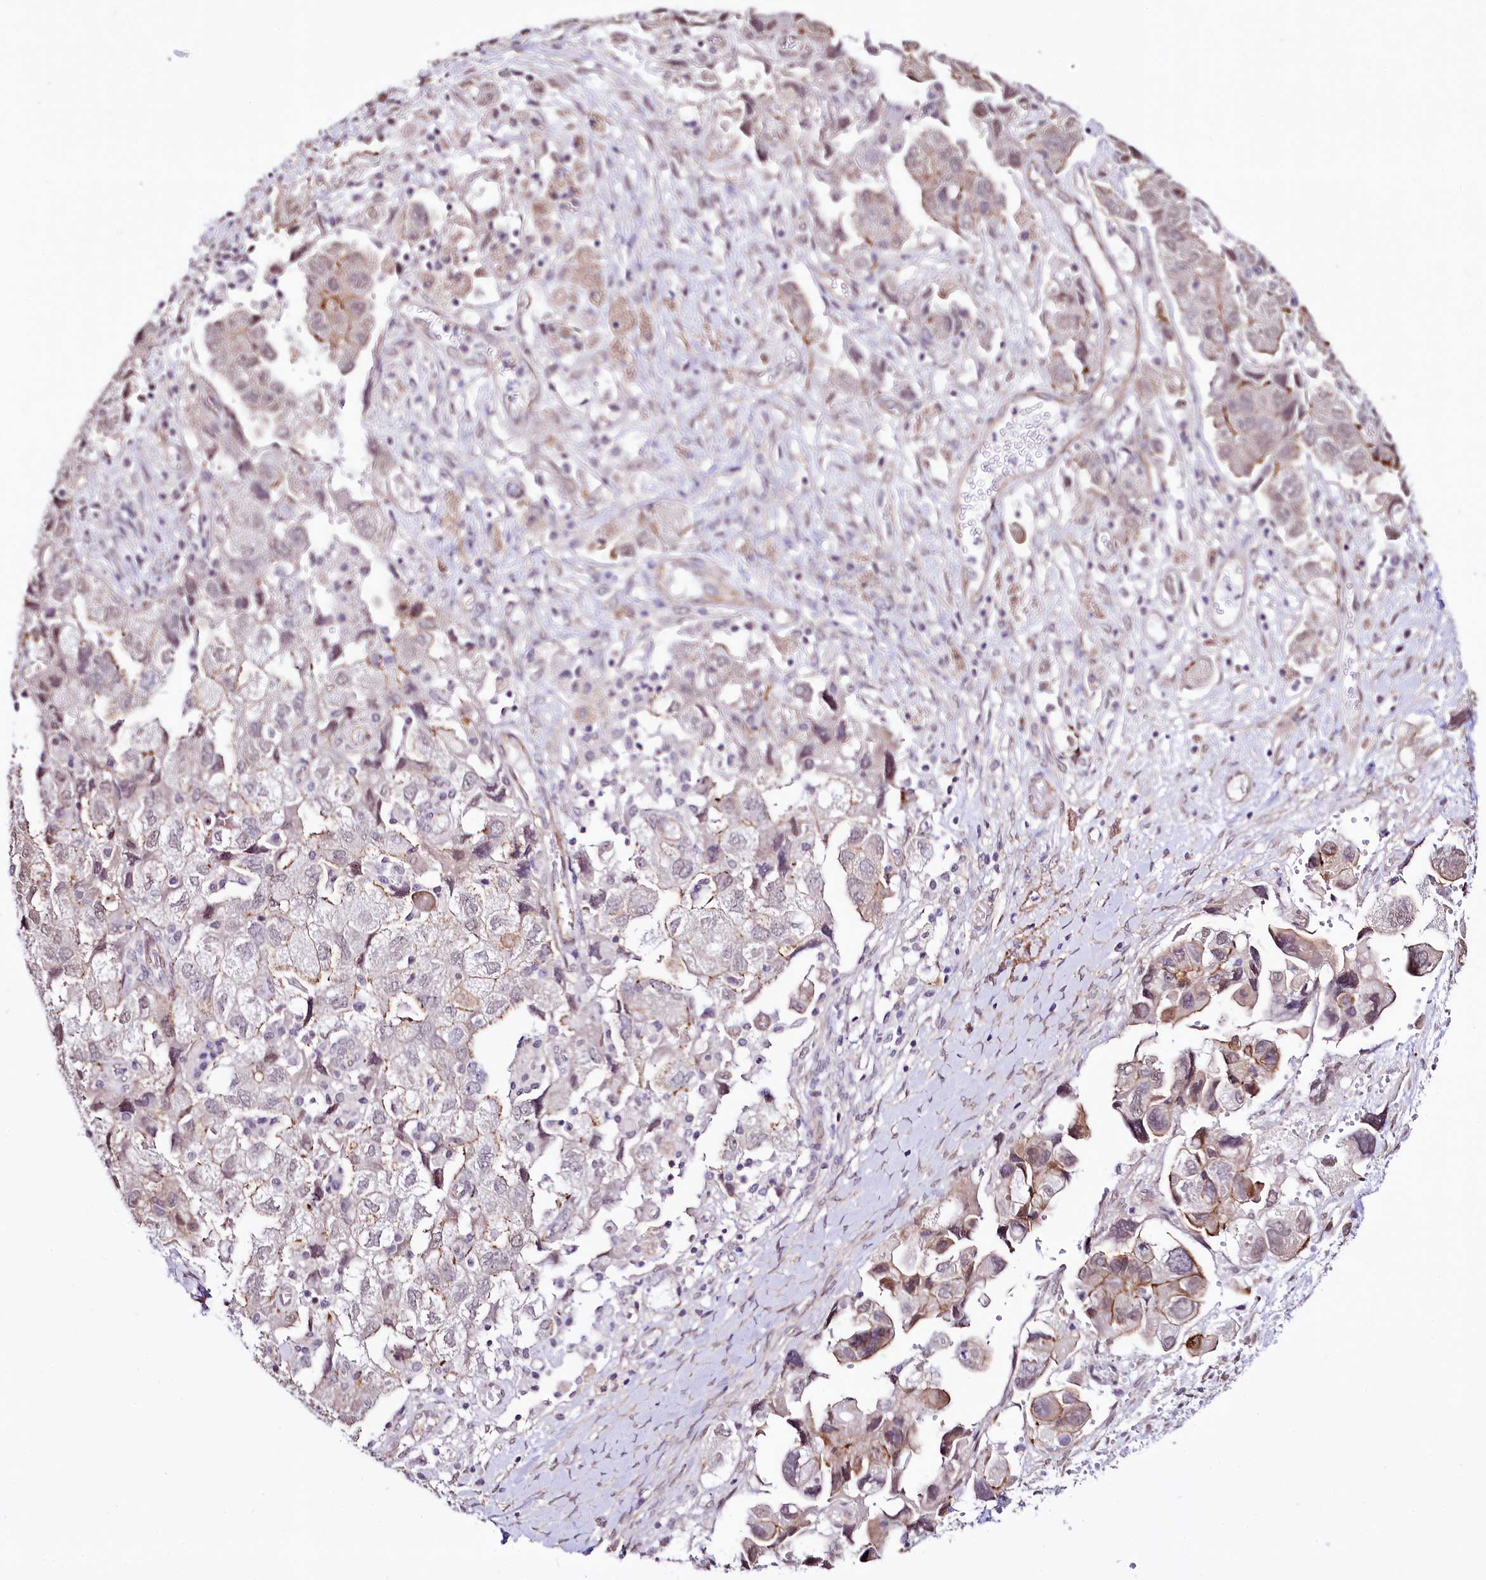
{"staining": {"intensity": "moderate", "quantity": "25%-75%", "location": "cytoplasmic/membranous"}, "tissue": "ovarian cancer", "cell_type": "Tumor cells", "image_type": "cancer", "snomed": [{"axis": "morphology", "description": "Carcinoma, NOS"}, {"axis": "morphology", "description": "Cystadenocarcinoma, serous, NOS"}, {"axis": "topography", "description": "Ovary"}], "caption": "Ovarian cancer (serous cystadenocarcinoma) stained with a protein marker exhibits moderate staining in tumor cells.", "gene": "ST7", "patient": {"sex": "female", "age": 69}}